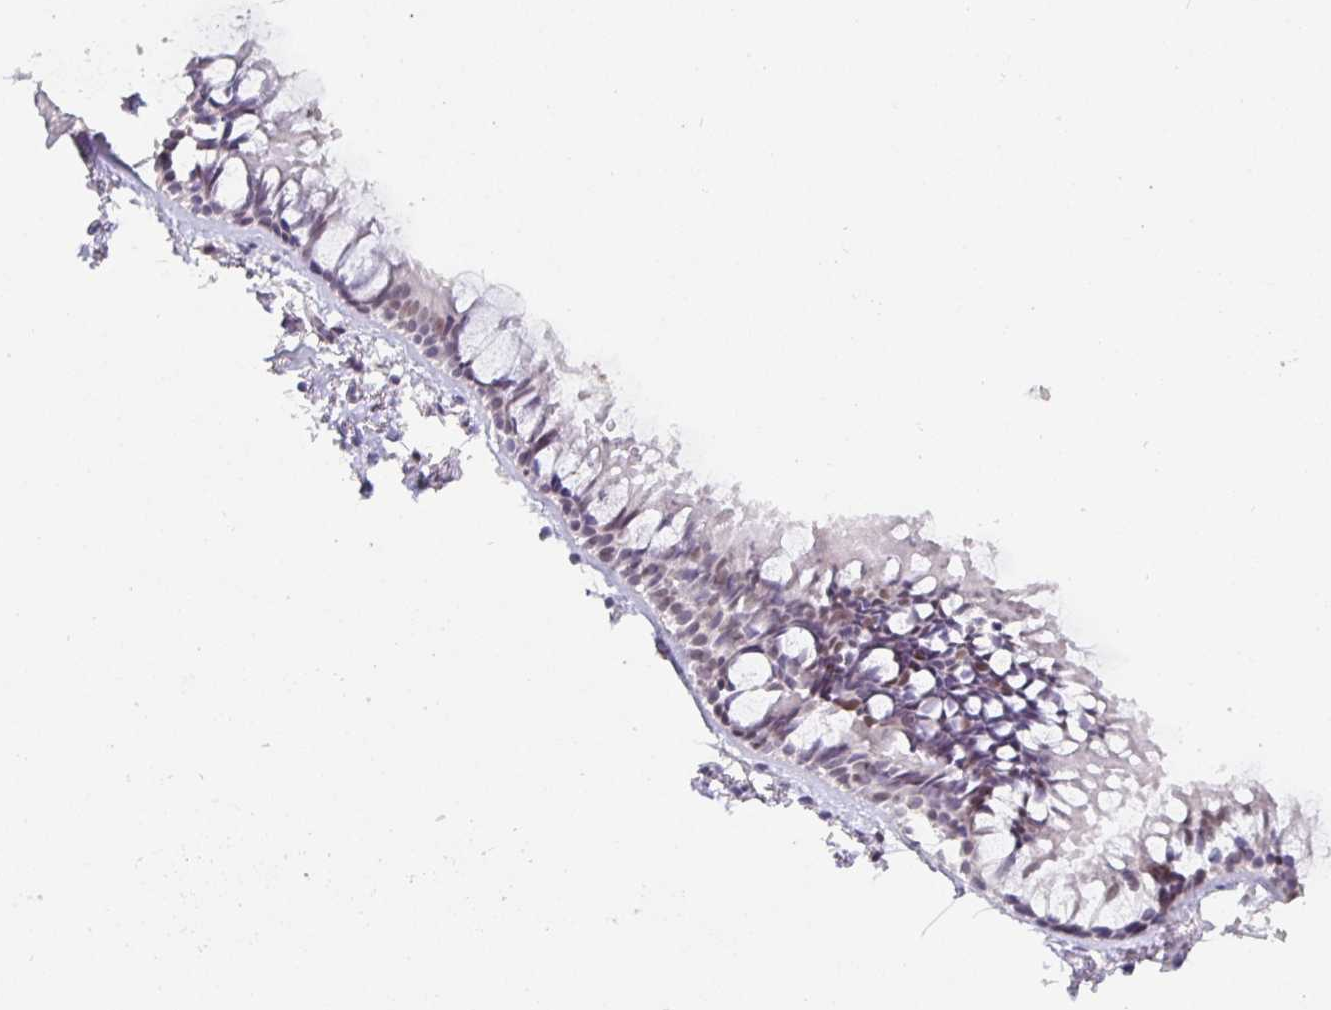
{"staining": {"intensity": "weak", "quantity": "25%-75%", "location": "nuclear"}, "tissue": "bronchus", "cell_type": "Respiratory epithelial cells", "image_type": "normal", "snomed": [{"axis": "morphology", "description": "Normal tissue, NOS"}, {"axis": "topography", "description": "Cartilage tissue"}, {"axis": "topography", "description": "Bronchus"}, {"axis": "topography", "description": "Peripheral nerve tissue"}], "caption": "Immunohistochemistry (DAB) staining of unremarkable human bronchus displays weak nuclear protein staining in approximately 25%-75% of respiratory epithelial cells.", "gene": "SATB1", "patient": {"sex": "female", "age": 59}}